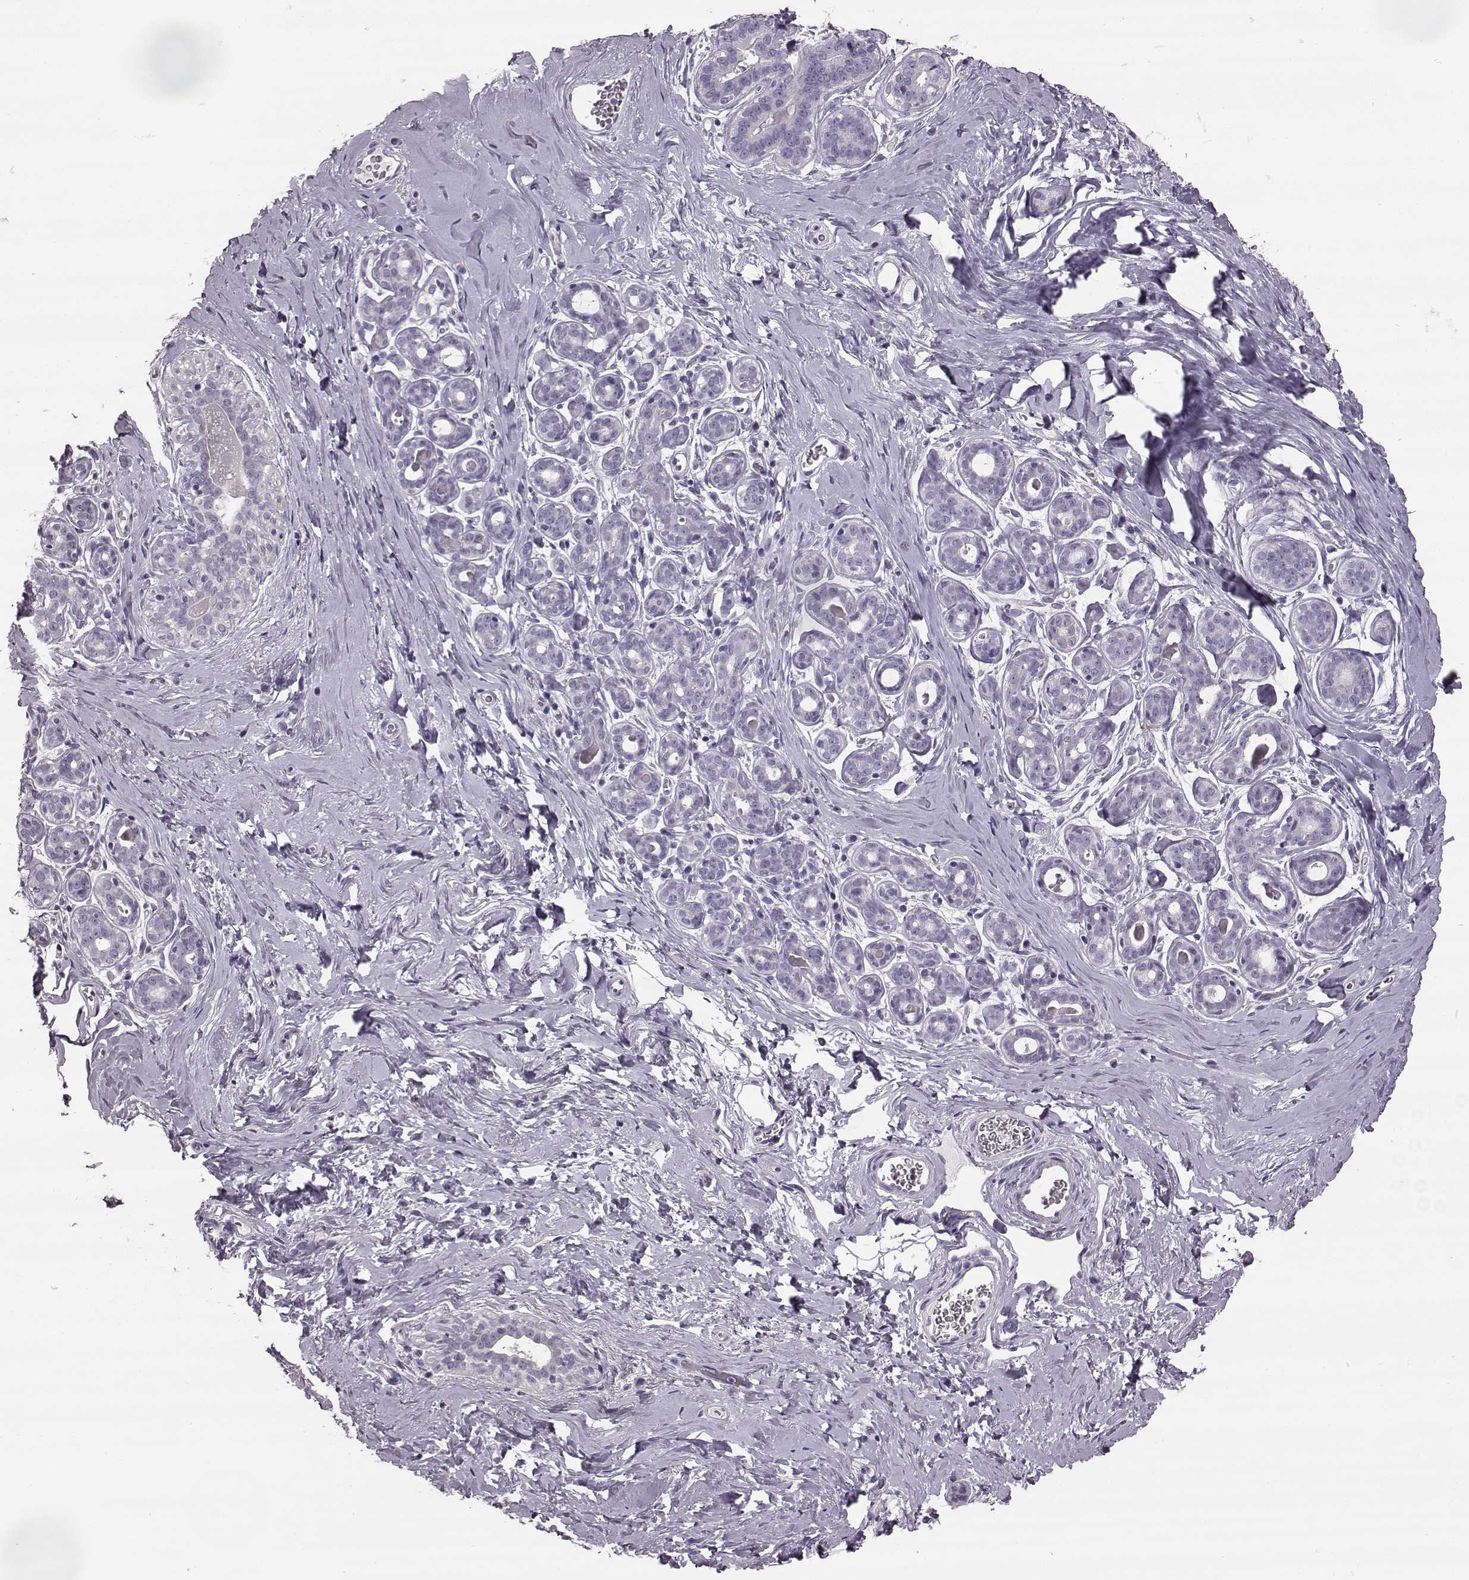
{"staining": {"intensity": "negative", "quantity": "none", "location": "none"}, "tissue": "breast", "cell_type": "Adipocytes", "image_type": "normal", "snomed": [{"axis": "morphology", "description": "Normal tissue, NOS"}, {"axis": "topography", "description": "Skin"}, {"axis": "topography", "description": "Breast"}], "caption": "IHC image of unremarkable breast: breast stained with DAB demonstrates no significant protein expression in adipocytes. (Brightfield microscopy of DAB immunohistochemistry (IHC) at high magnification).", "gene": "ODAD4", "patient": {"sex": "female", "age": 43}}